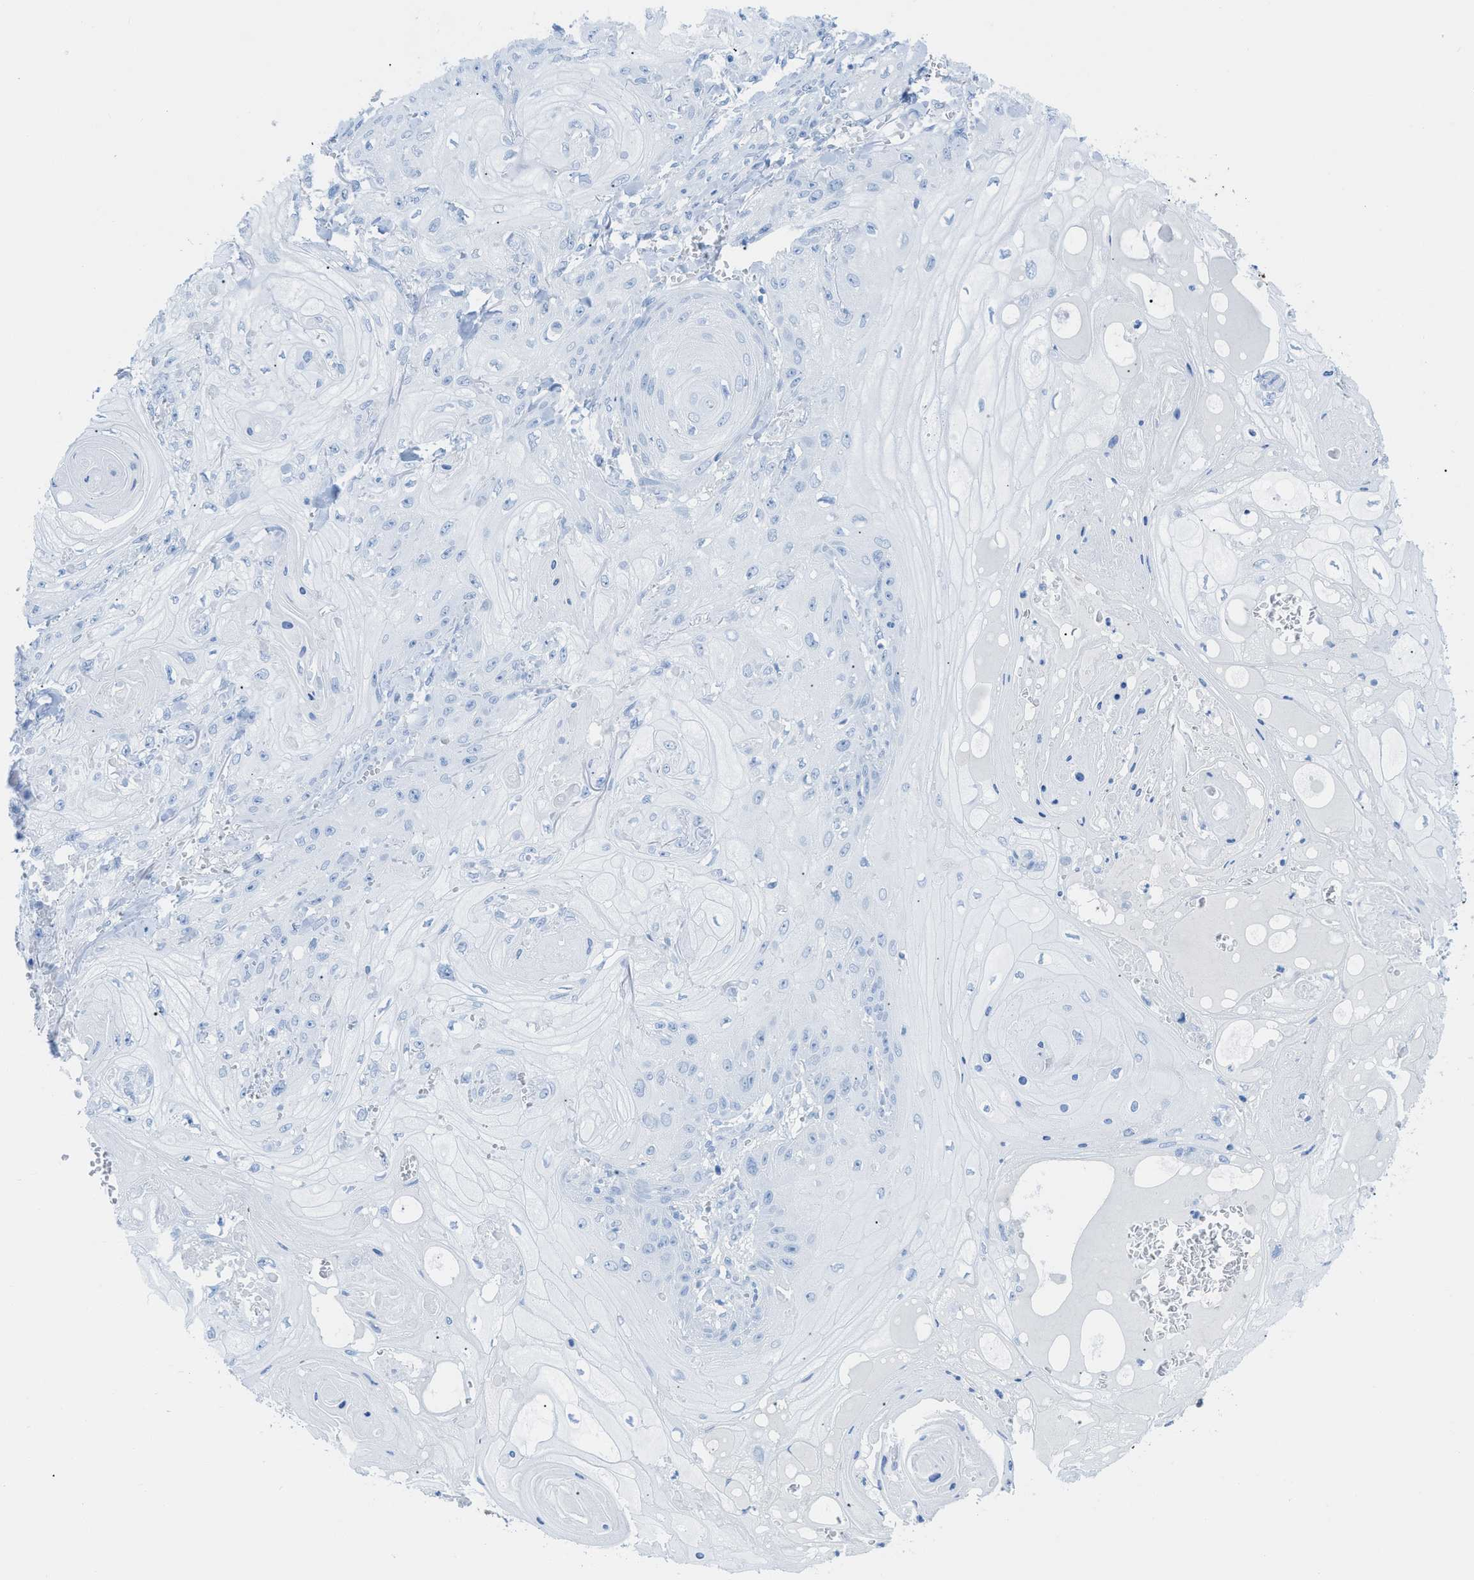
{"staining": {"intensity": "negative", "quantity": "none", "location": "none"}, "tissue": "skin cancer", "cell_type": "Tumor cells", "image_type": "cancer", "snomed": [{"axis": "morphology", "description": "Squamous cell carcinoma, NOS"}, {"axis": "topography", "description": "Skin"}], "caption": "IHC photomicrograph of neoplastic tissue: human skin cancer (squamous cell carcinoma) stained with DAB (3,3'-diaminobenzidine) shows no significant protein staining in tumor cells.", "gene": "TCL1A", "patient": {"sex": "male", "age": 74}}